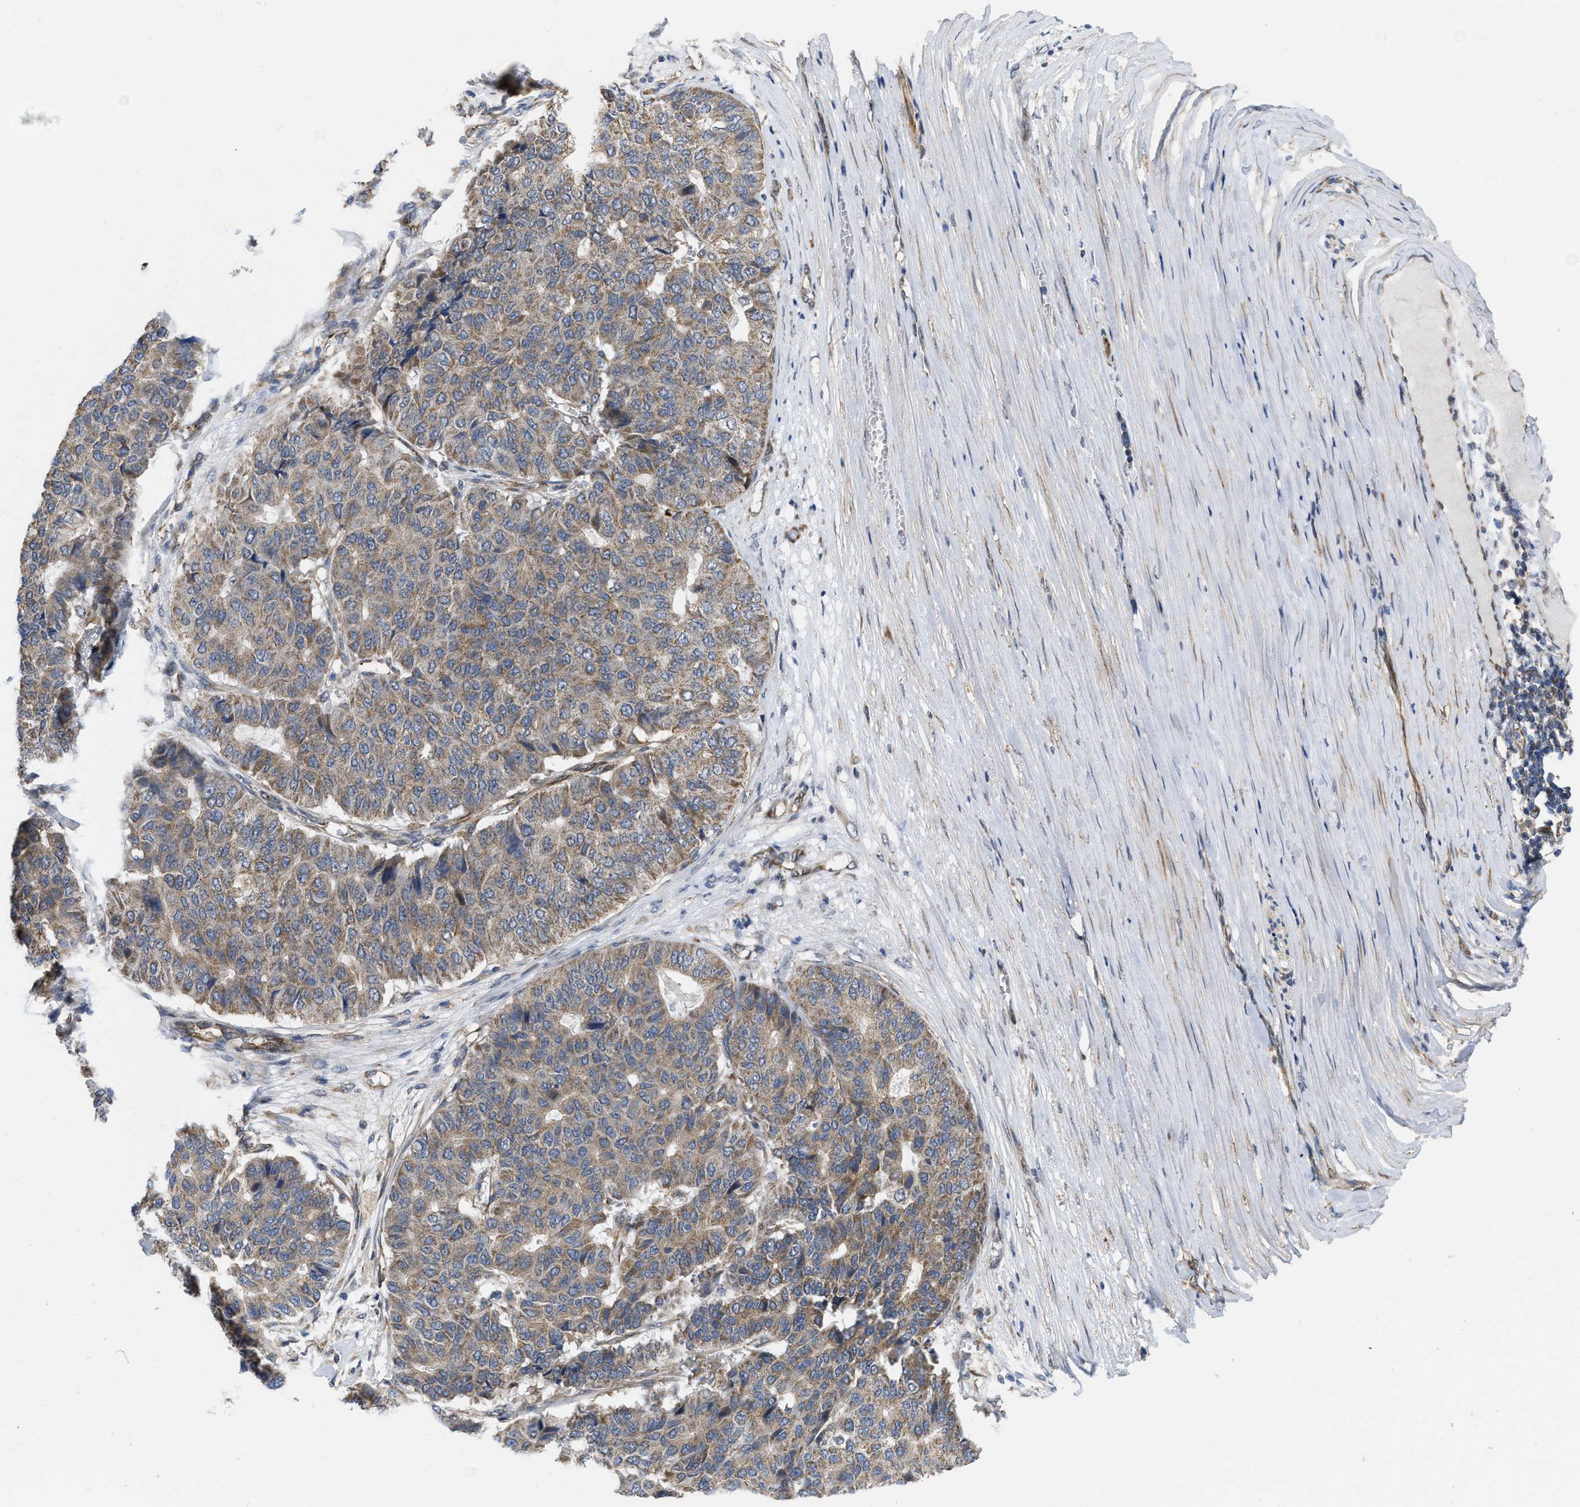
{"staining": {"intensity": "moderate", "quantity": ">75%", "location": "cytoplasmic/membranous"}, "tissue": "pancreatic cancer", "cell_type": "Tumor cells", "image_type": "cancer", "snomed": [{"axis": "morphology", "description": "Adenocarcinoma, NOS"}, {"axis": "topography", "description": "Pancreas"}], "caption": "IHC micrograph of human pancreatic cancer (adenocarcinoma) stained for a protein (brown), which displays medium levels of moderate cytoplasmic/membranous expression in about >75% of tumor cells.", "gene": "EOGT", "patient": {"sex": "male", "age": 50}}